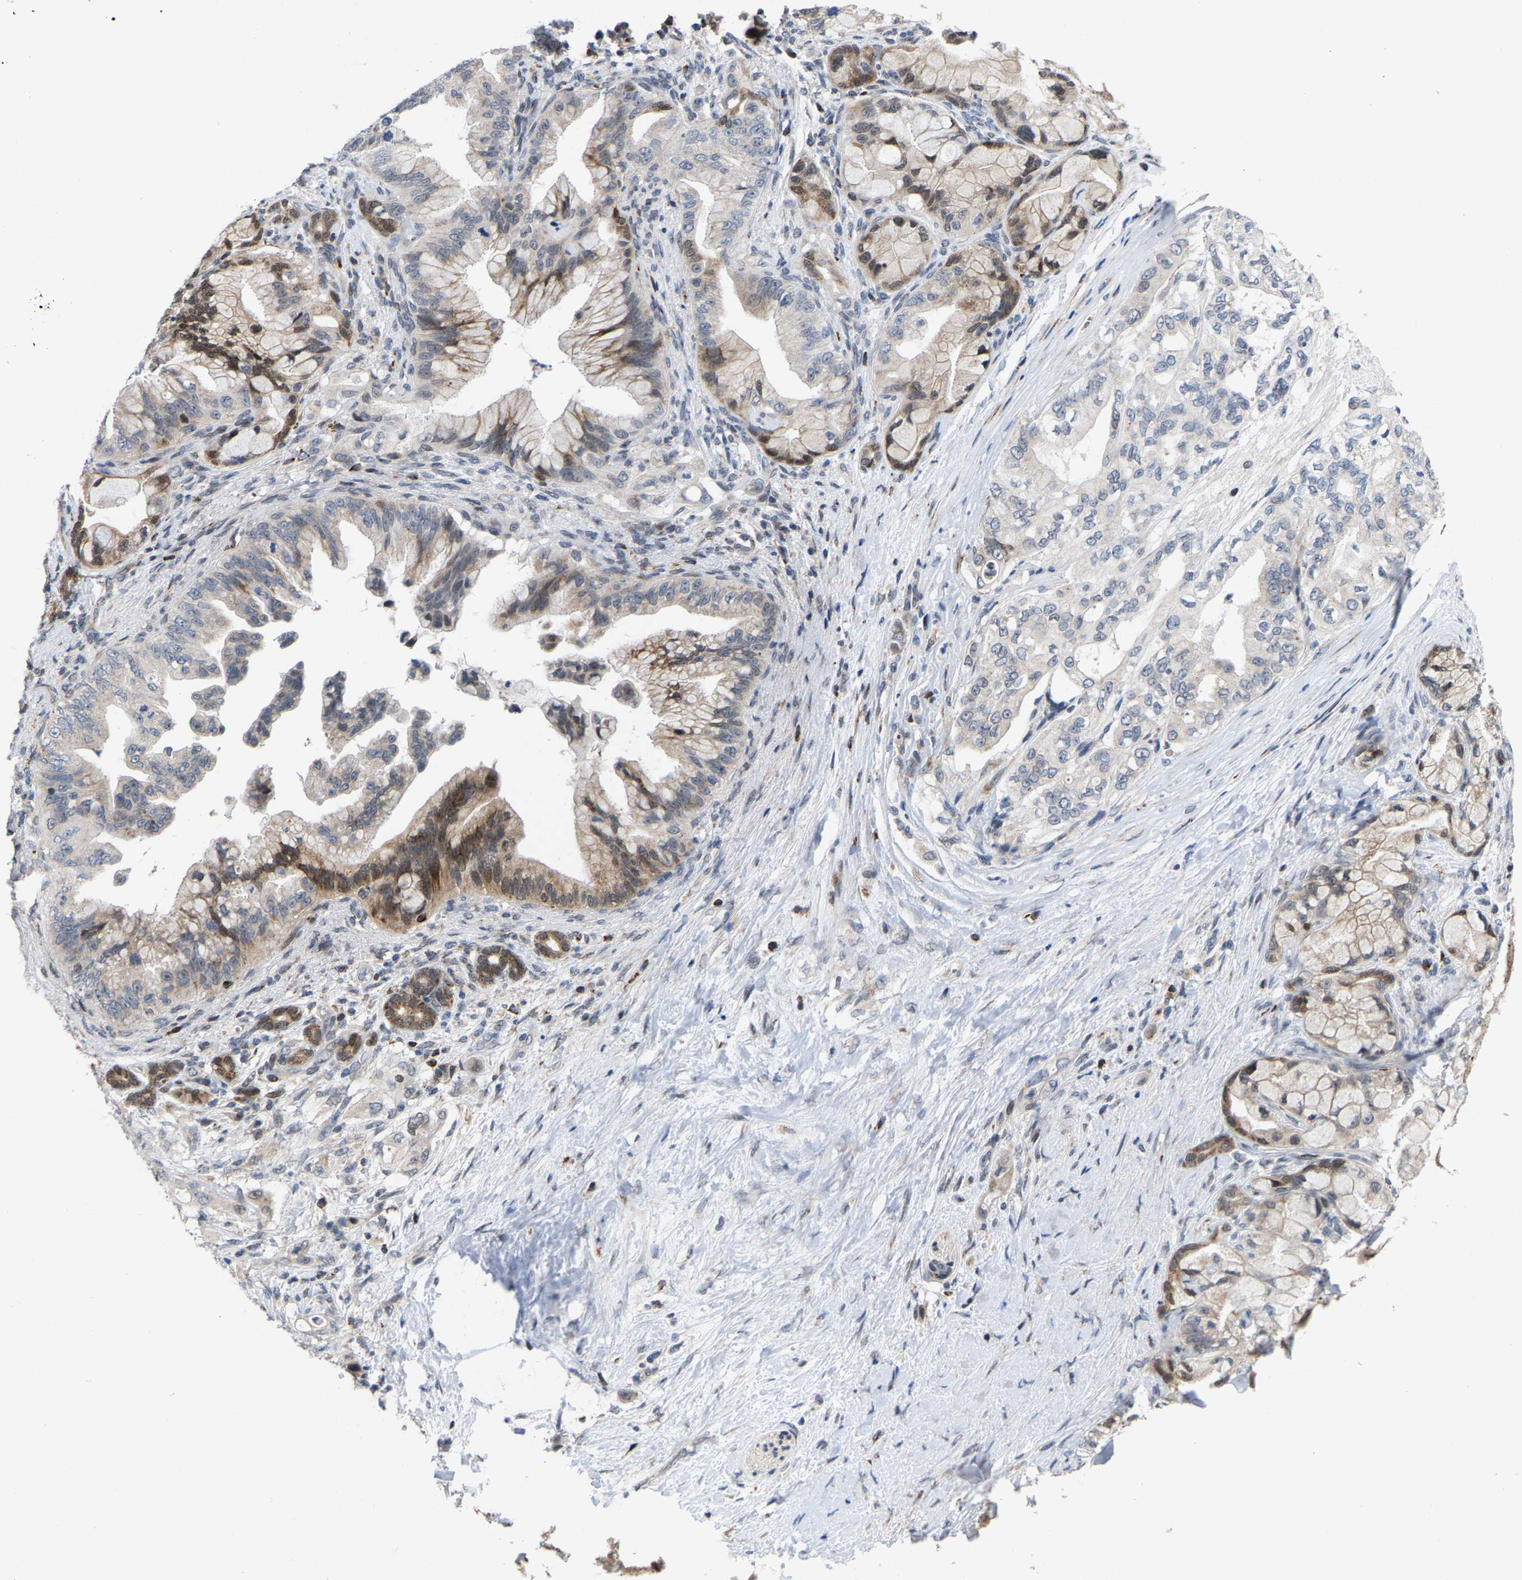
{"staining": {"intensity": "moderate", "quantity": "<25%", "location": "cytoplasmic/membranous"}, "tissue": "pancreatic cancer", "cell_type": "Tumor cells", "image_type": "cancer", "snomed": [{"axis": "morphology", "description": "Adenocarcinoma, NOS"}, {"axis": "topography", "description": "Pancreas"}], "caption": "Immunohistochemistry (IHC) of human pancreatic cancer displays low levels of moderate cytoplasmic/membranous staining in approximately <25% of tumor cells. (Brightfield microscopy of DAB IHC at high magnification).", "gene": "TDRKH", "patient": {"sex": "male", "age": 59}}